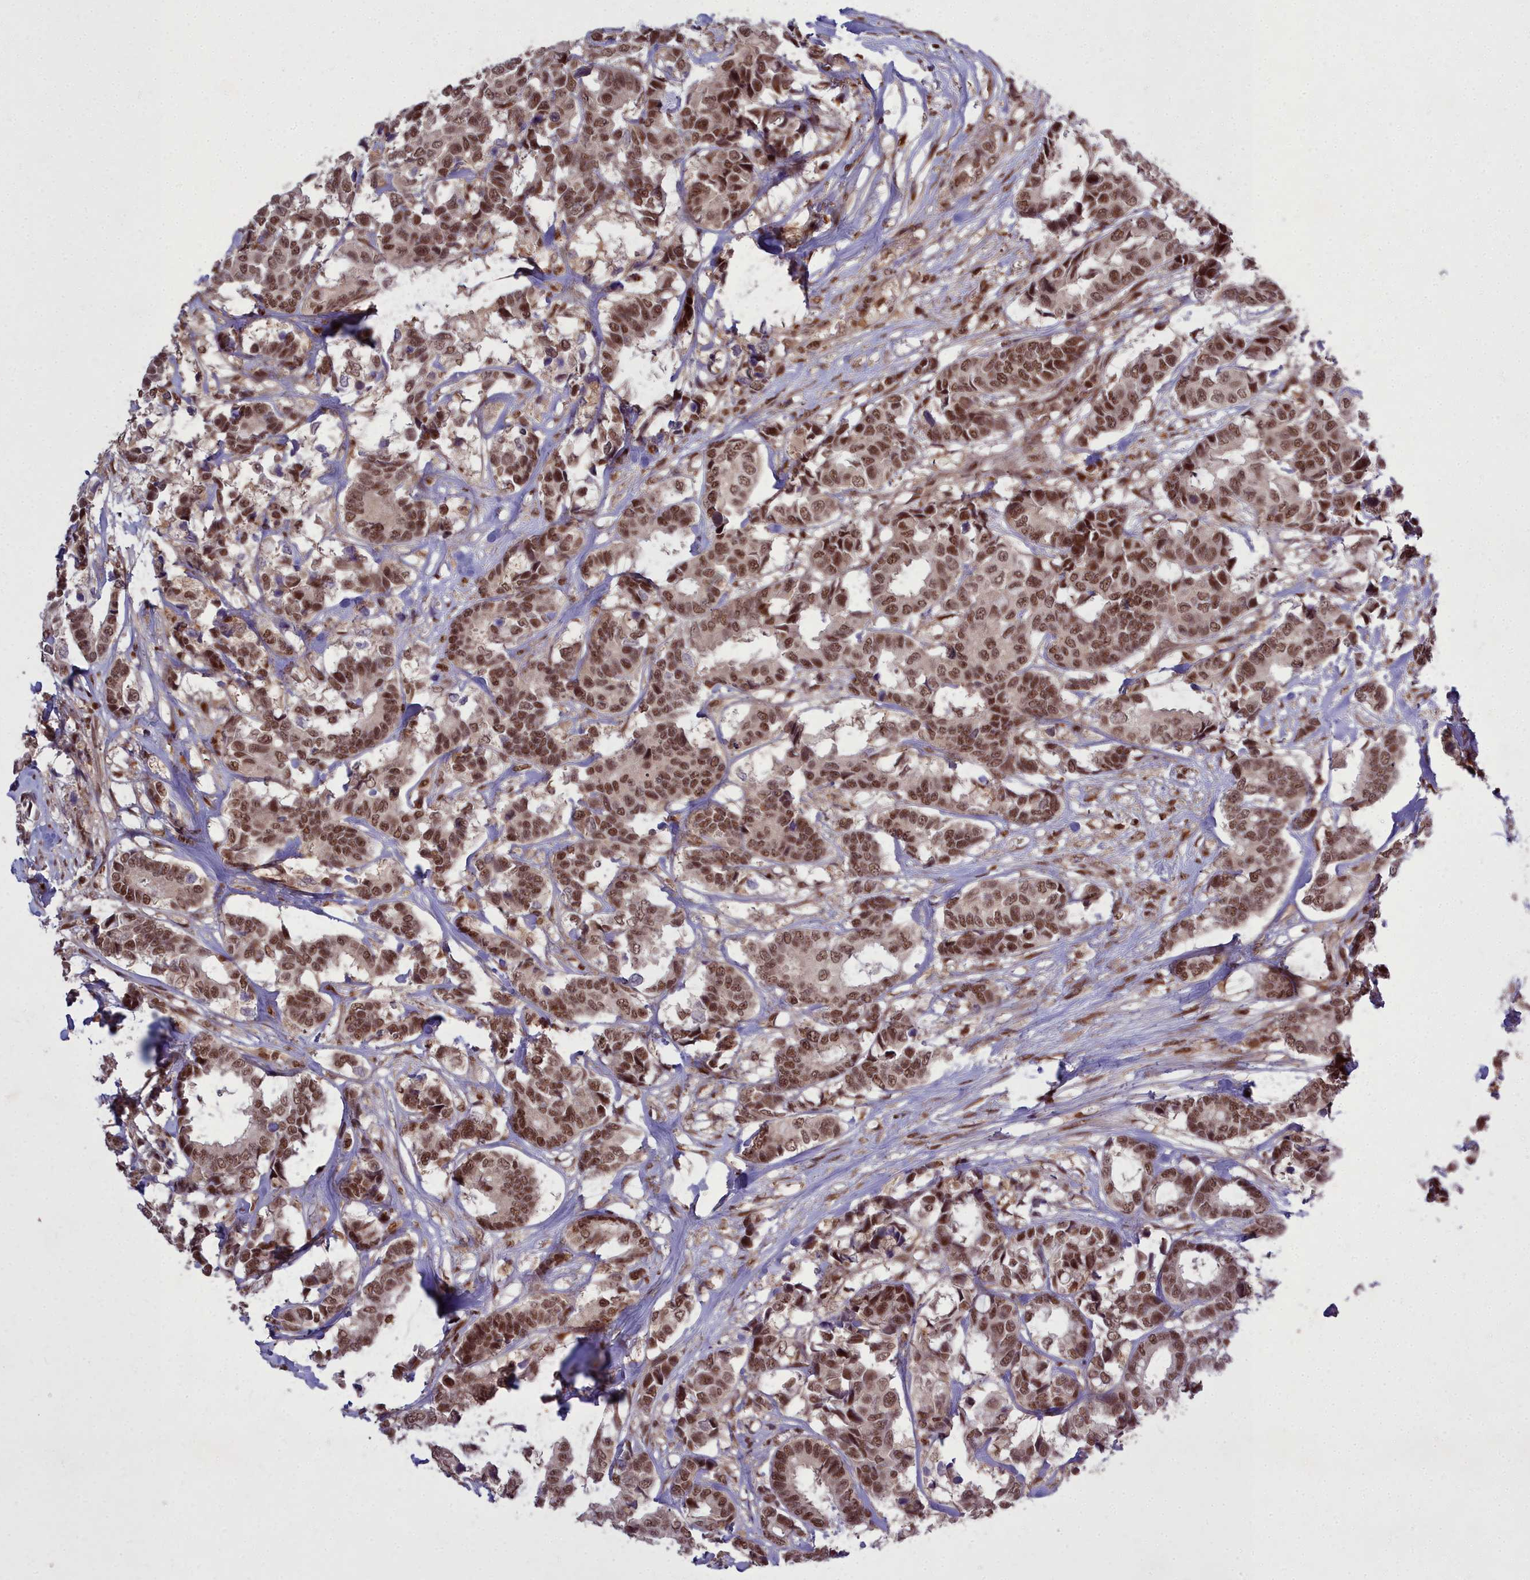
{"staining": {"intensity": "moderate", "quantity": ">75%", "location": "nuclear"}, "tissue": "breast cancer", "cell_type": "Tumor cells", "image_type": "cancer", "snomed": [{"axis": "morphology", "description": "Normal tissue, NOS"}, {"axis": "morphology", "description": "Duct carcinoma"}, {"axis": "topography", "description": "Breast"}], "caption": "The image reveals immunohistochemical staining of intraductal carcinoma (breast). There is moderate nuclear staining is appreciated in approximately >75% of tumor cells.", "gene": "GMEB1", "patient": {"sex": "female", "age": 87}}